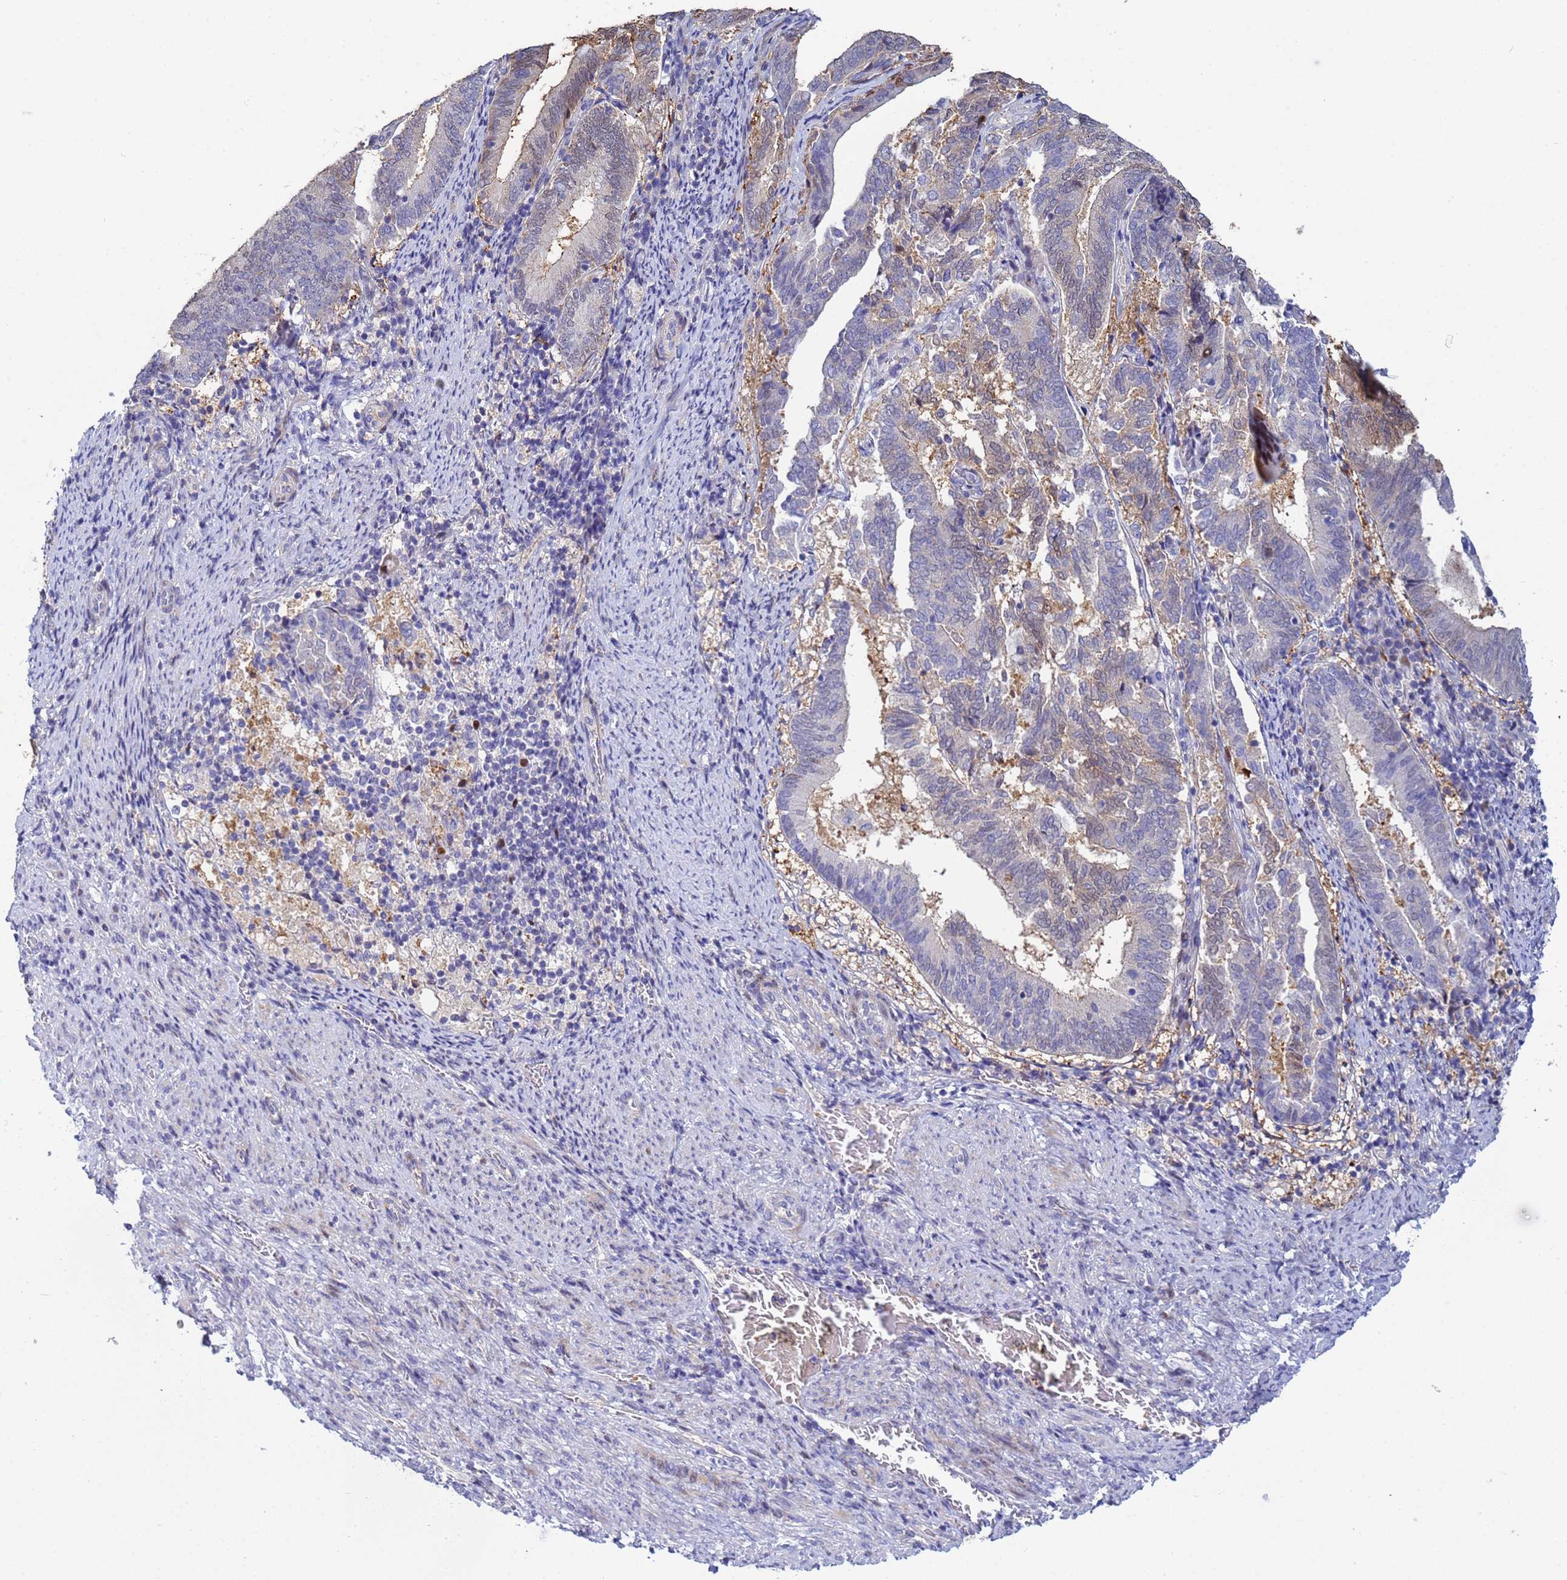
{"staining": {"intensity": "weak", "quantity": "<25%", "location": "cytoplasmic/membranous"}, "tissue": "endometrial cancer", "cell_type": "Tumor cells", "image_type": "cancer", "snomed": [{"axis": "morphology", "description": "Adenocarcinoma, NOS"}, {"axis": "topography", "description": "Endometrium"}], "caption": "Tumor cells are negative for protein expression in human endometrial adenocarcinoma.", "gene": "PPP6R1", "patient": {"sex": "female", "age": 80}}